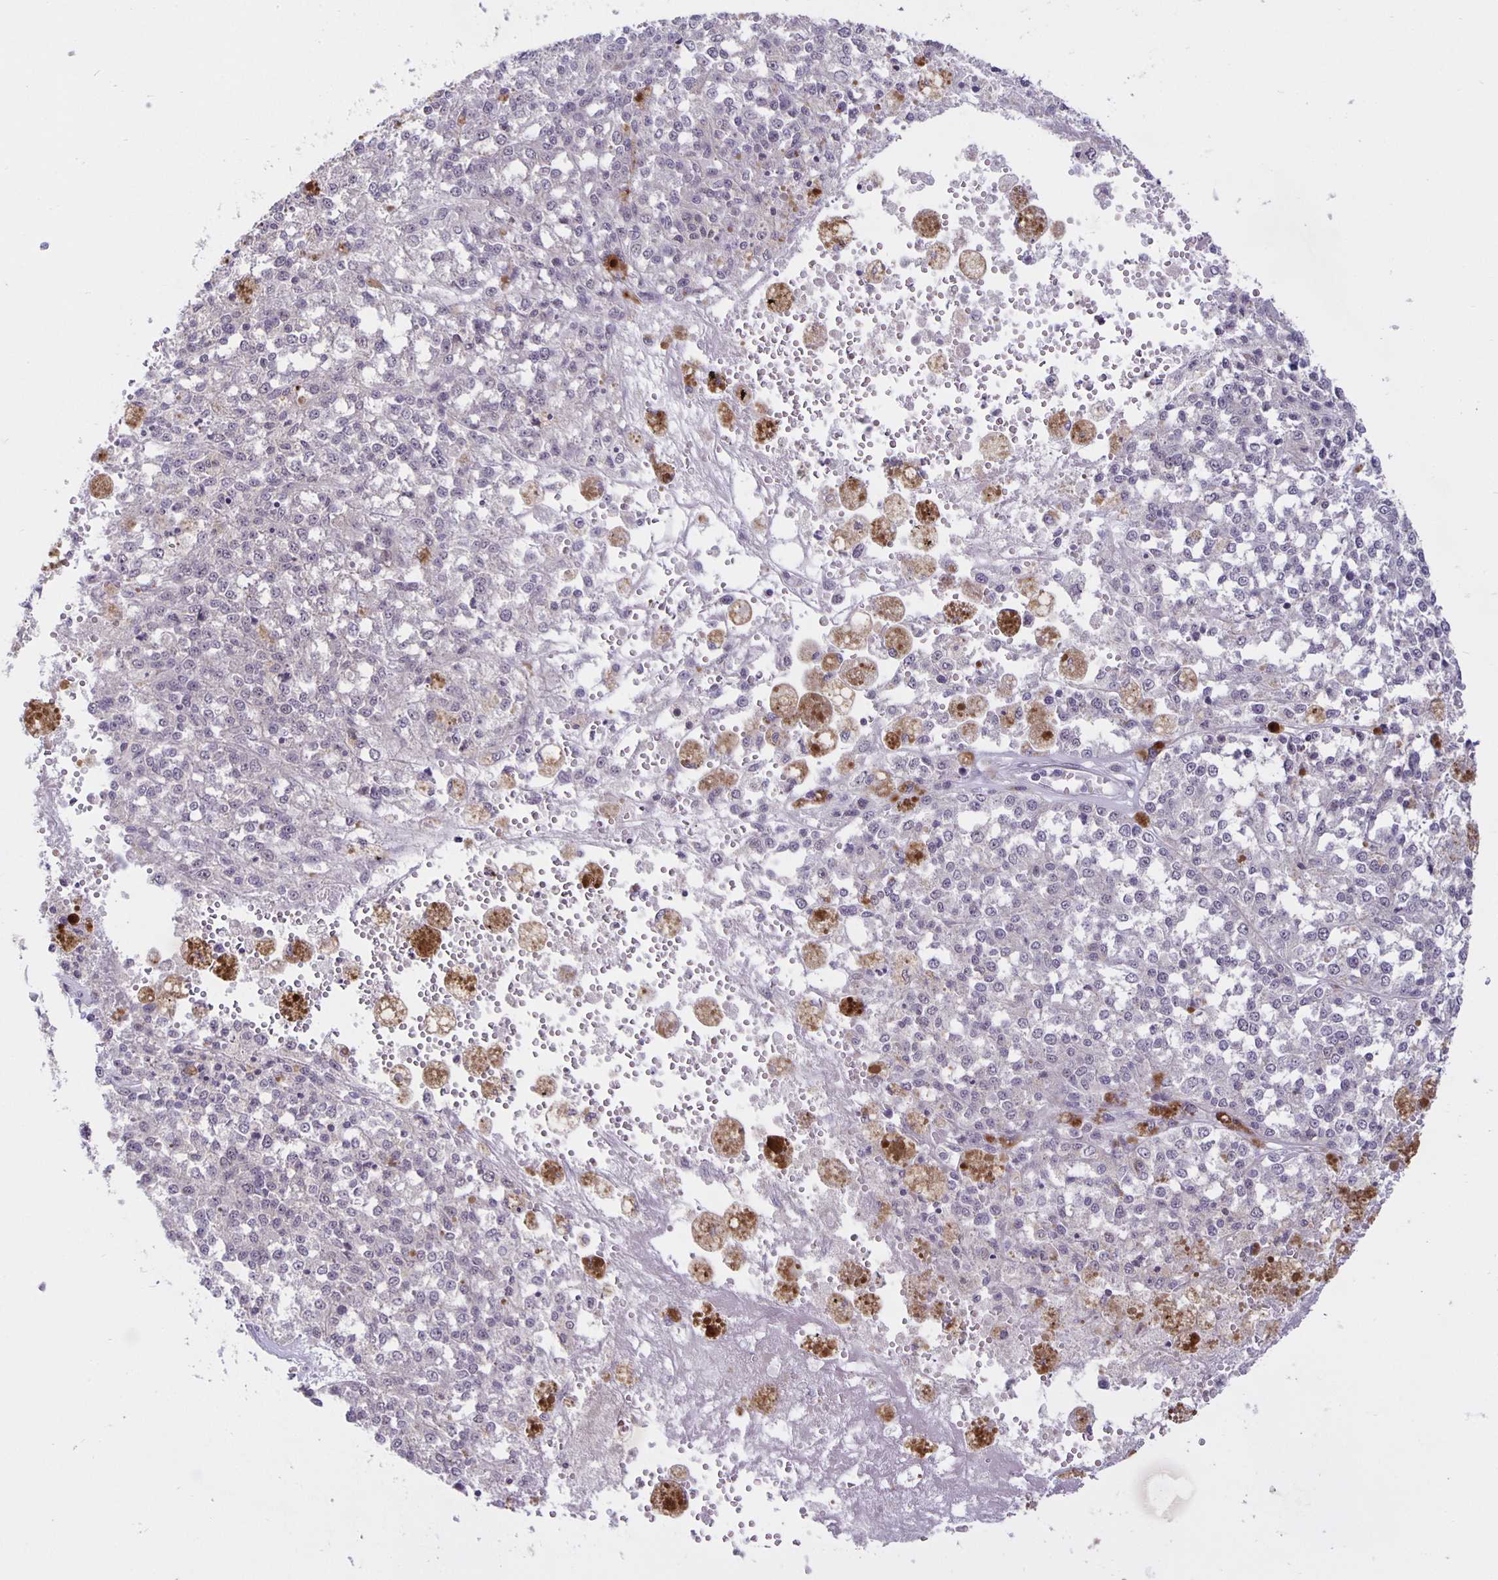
{"staining": {"intensity": "negative", "quantity": "none", "location": "none"}, "tissue": "melanoma", "cell_type": "Tumor cells", "image_type": "cancer", "snomed": [{"axis": "morphology", "description": "Malignant melanoma, Metastatic site"}, {"axis": "topography", "description": "Lymph node"}], "caption": "IHC of human melanoma exhibits no staining in tumor cells.", "gene": "ARVCF", "patient": {"sex": "female", "age": 64}}